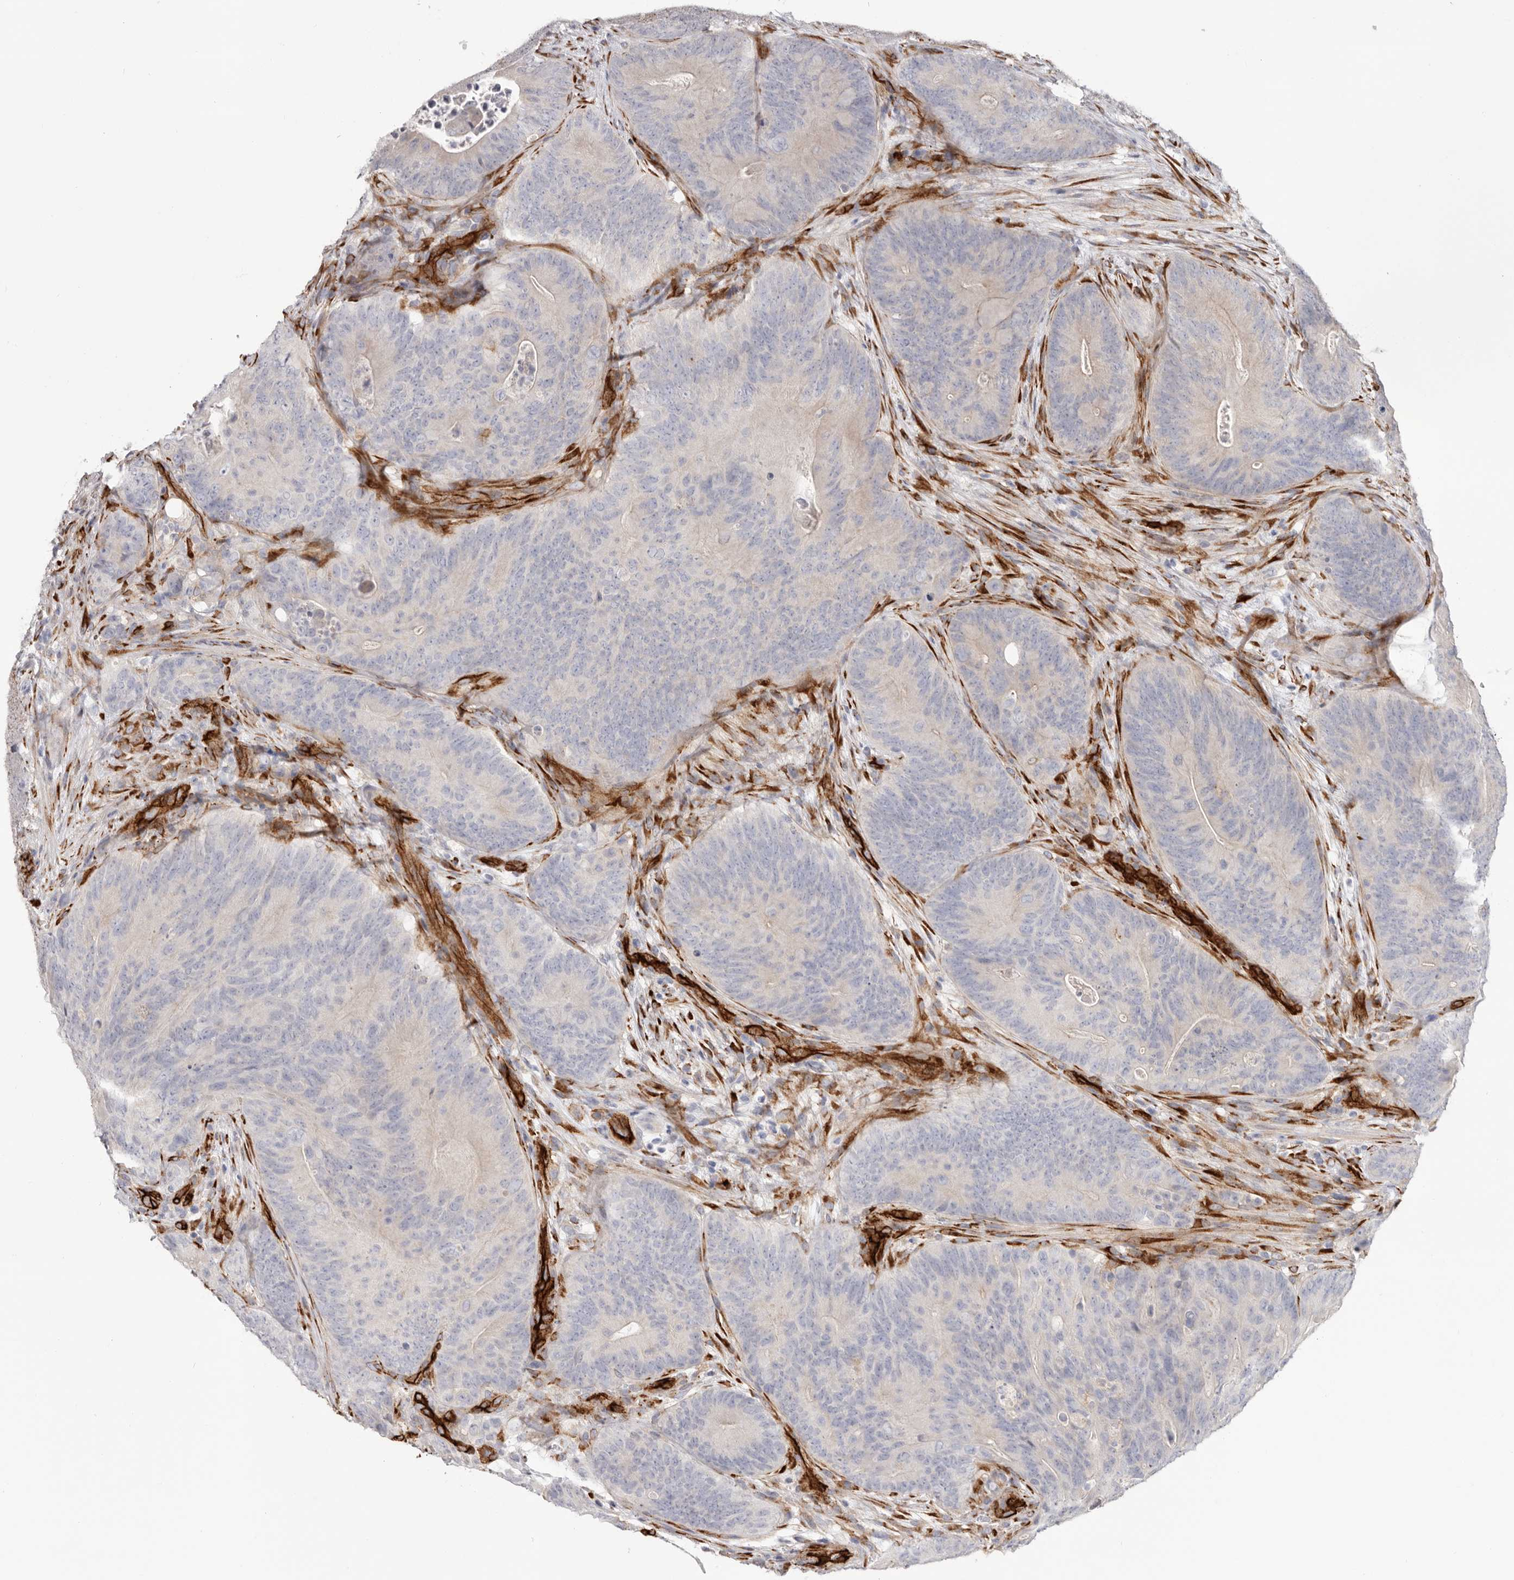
{"staining": {"intensity": "negative", "quantity": "none", "location": "none"}, "tissue": "colorectal cancer", "cell_type": "Tumor cells", "image_type": "cancer", "snomed": [{"axis": "morphology", "description": "Normal tissue, NOS"}, {"axis": "topography", "description": "Colon"}], "caption": "A high-resolution micrograph shows immunohistochemistry (IHC) staining of colorectal cancer, which displays no significant staining in tumor cells.", "gene": "LRRC66", "patient": {"sex": "female", "age": 82}}